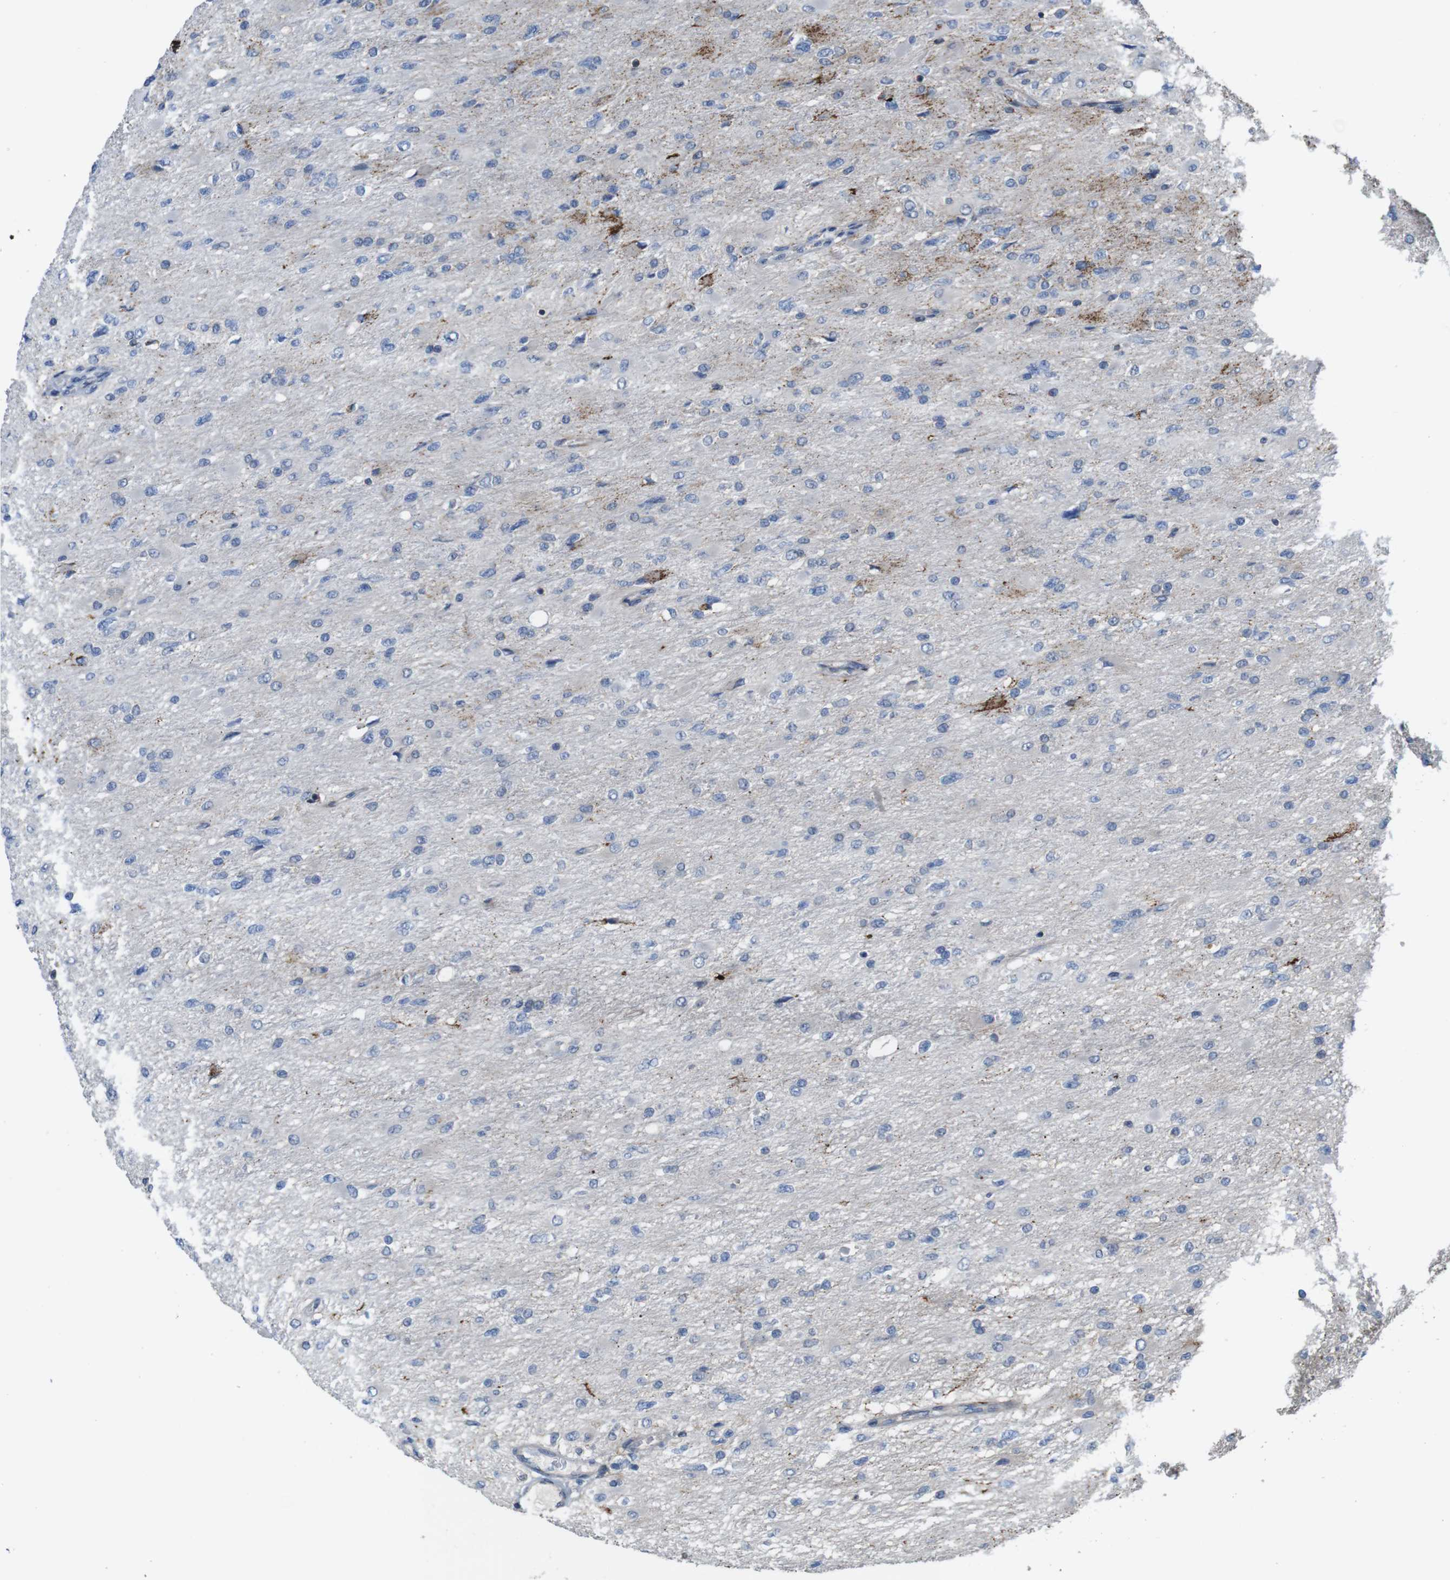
{"staining": {"intensity": "negative", "quantity": "none", "location": "none"}, "tissue": "glioma", "cell_type": "Tumor cells", "image_type": "cancer", "snomed": [{"axis": "morphology", "description": "Glioma, malignant, High grade"}, {"axis": "topography", "description": "Cerebral cortex"}], "caption": "A photomicrograph of high-grade glioma (malignant) stained for a protein exhibits no brown staining in tumor cells. (Brightfield microscopy of DAB immunohistochemistry at high magnification).", "gene": "PCOLCE2", "patient": {"sex": "female", "age": 36}}